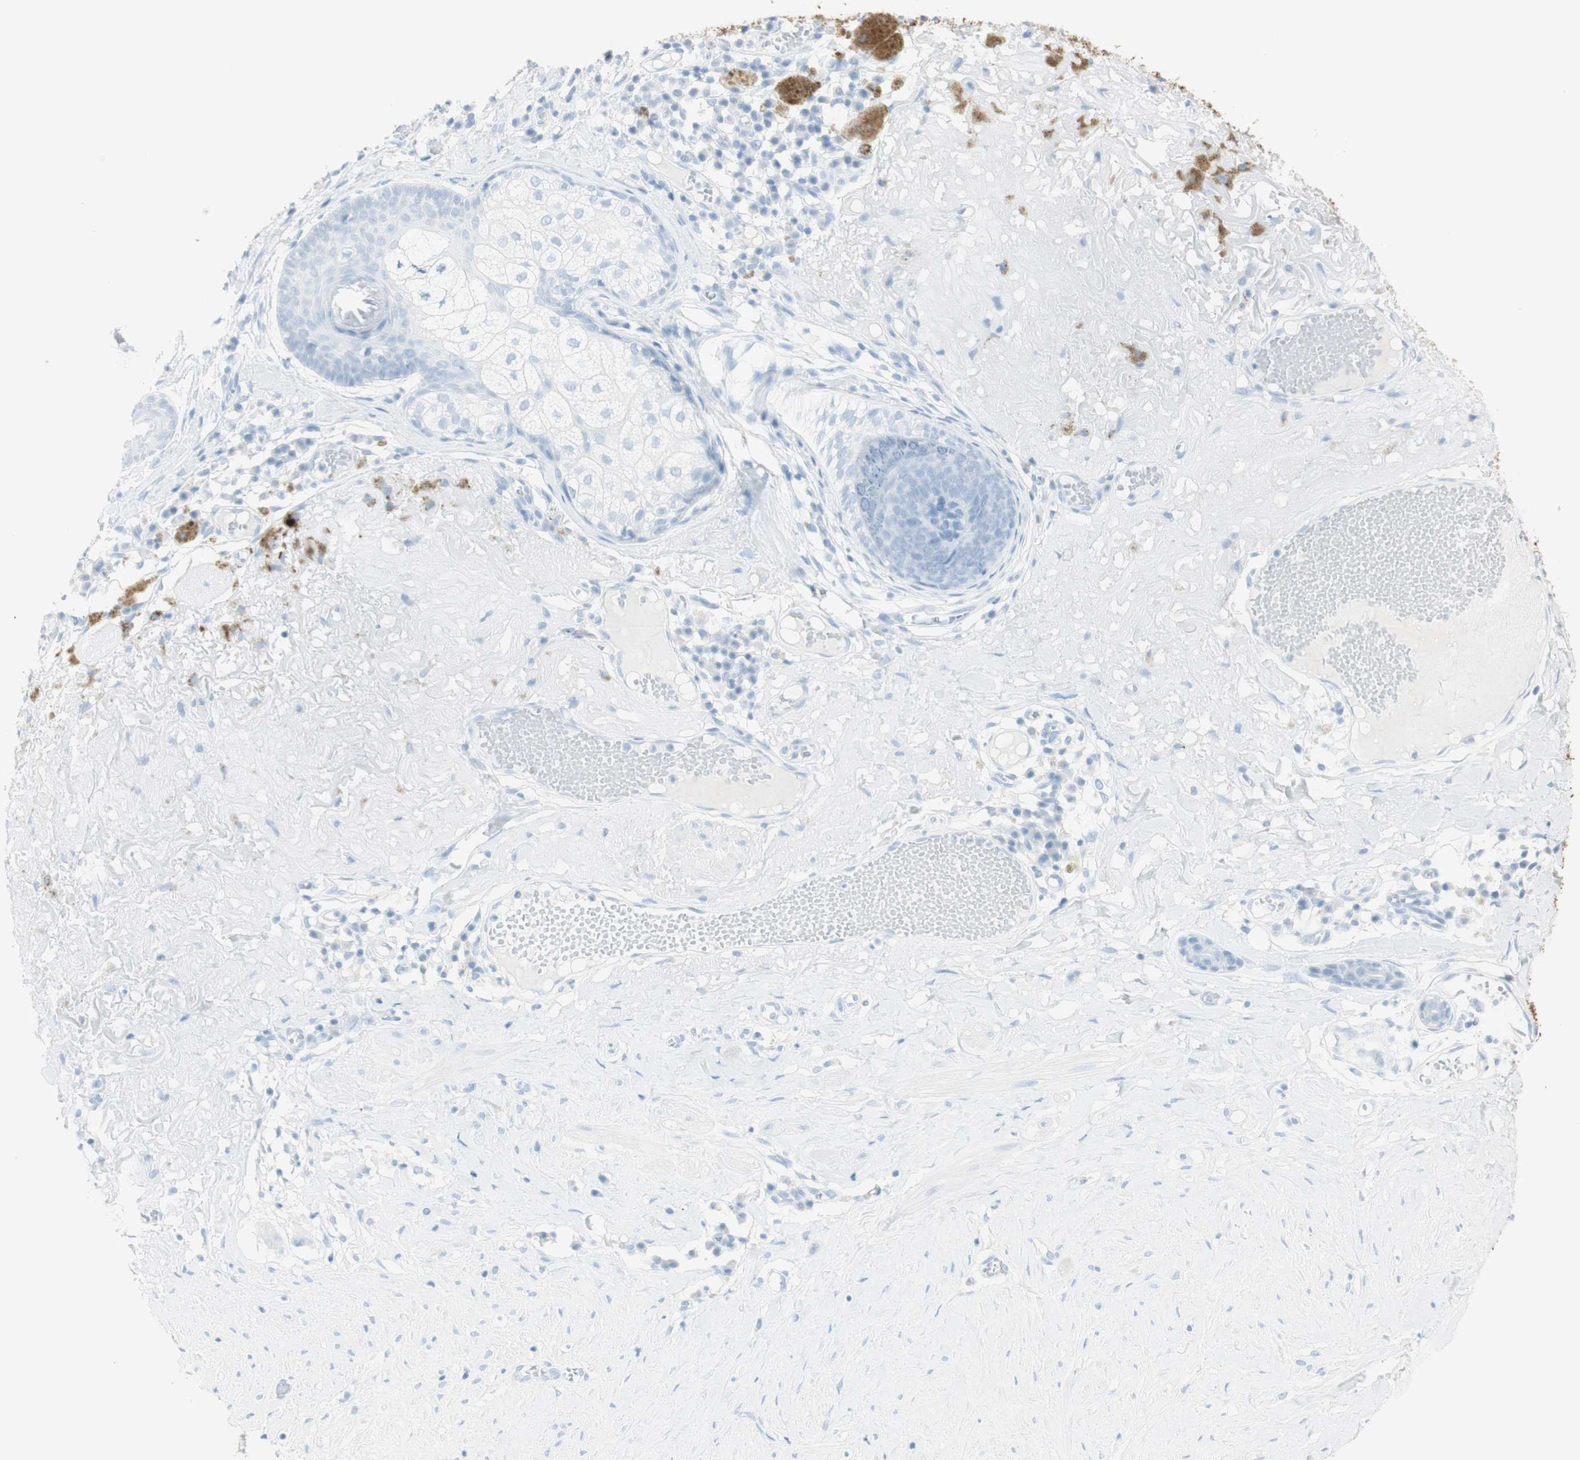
{"staining": {"intensity": "weak", "quantity": "<25%", "location": "cytoplasmic/membranous"}, "tissue": "melanoma", "cell_type": "Tumor cells", "image_type": "cancer", "snomed": [{"axis": "morphology", "description": "Malignant melanoma in situ"}, {"axis": "morphology", "description": "Malignant melanoma, NOS"}, {"axis": "topography", "description": "Skin"}], "caption": "A high-resolution image shows immunohistochemistry (IHC) staining of melanoma, which shows no significant expression in tumor cells. (DAB (3,3'-diaminobenzidine) immunohistochemistry, high magnification).", "gene": "NAPSA", "patient": {"sex": "female", "age": 88}}